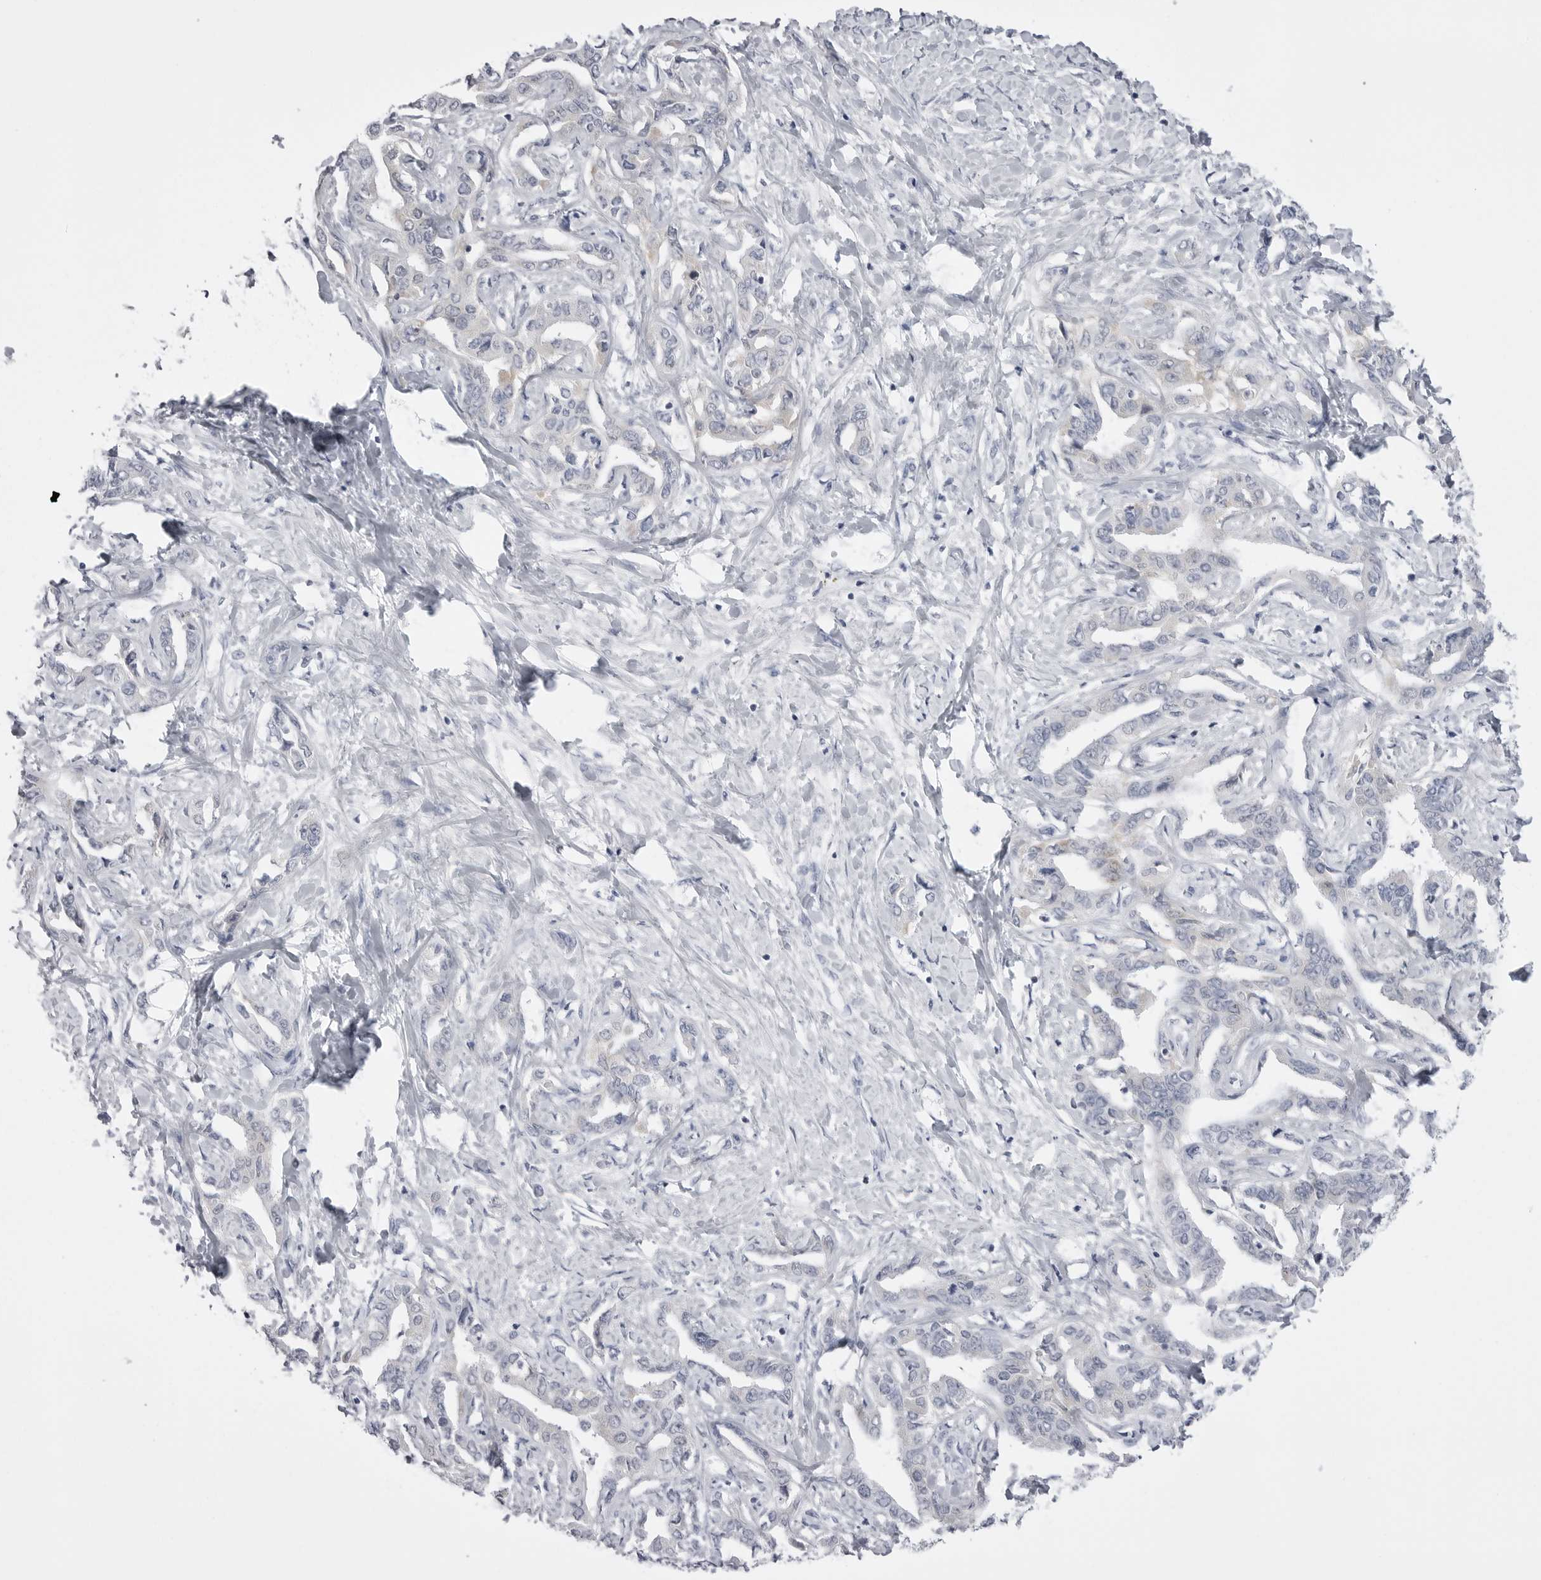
{"staining": {"intensity": "negative", "quantity": "none", "location": "none"}, "tissue": "liver cancer", "cell_type": "Tumor cells", "image_type": "cancer", "snomed": [{"axis": "morphology", "description": "Cholangiocarcinoma"}, {"axis": "topography", "description": "Liver"}], "caption": "Tumor cells show no significant protein expression in liver cancer.", "gene": "TUFM", "patient": {"sex": "male", "age": 59}}